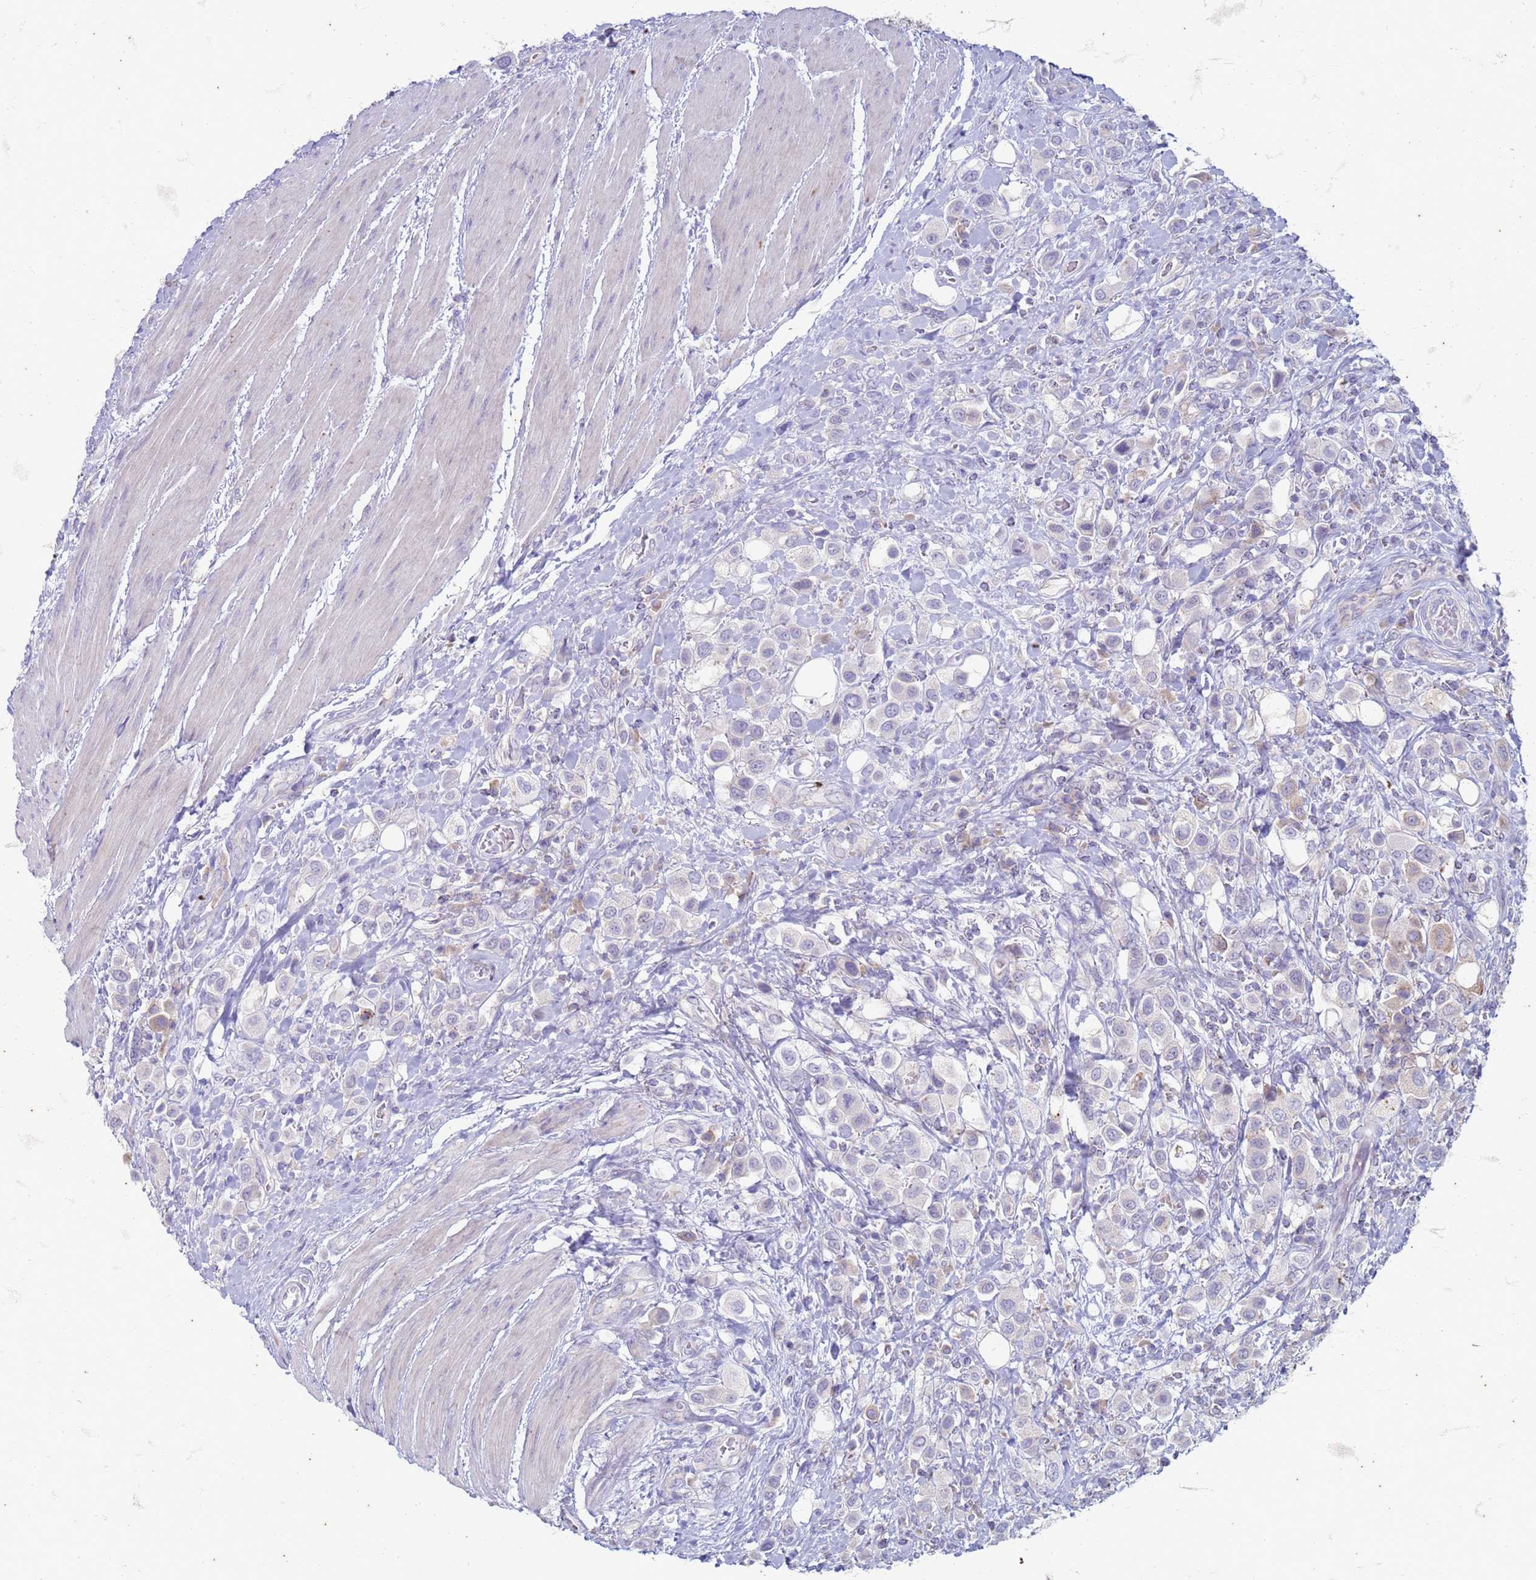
{"staining": {"intensity": "negative", "quantity": "none", "location": "none"}, "tissue": "urothelial cancer", "cell_type": "Tumor cells", "image_type": "cancer", "snomed": [{"axis": "morphology", "description": "Urothelial carcinoma, High grade"}, {"axis": "topography", "description": "Urinary bladder"}], "caption": "Immunohistochemistry histopathology image of neoplastic tissue: human urothelial cancer stained with DAB (3,3'-diaminobenzidine) displays no significant protein staining in tumor cells.", "gene": "SUCO", "patient": {"sex": "male", "age": 50}}